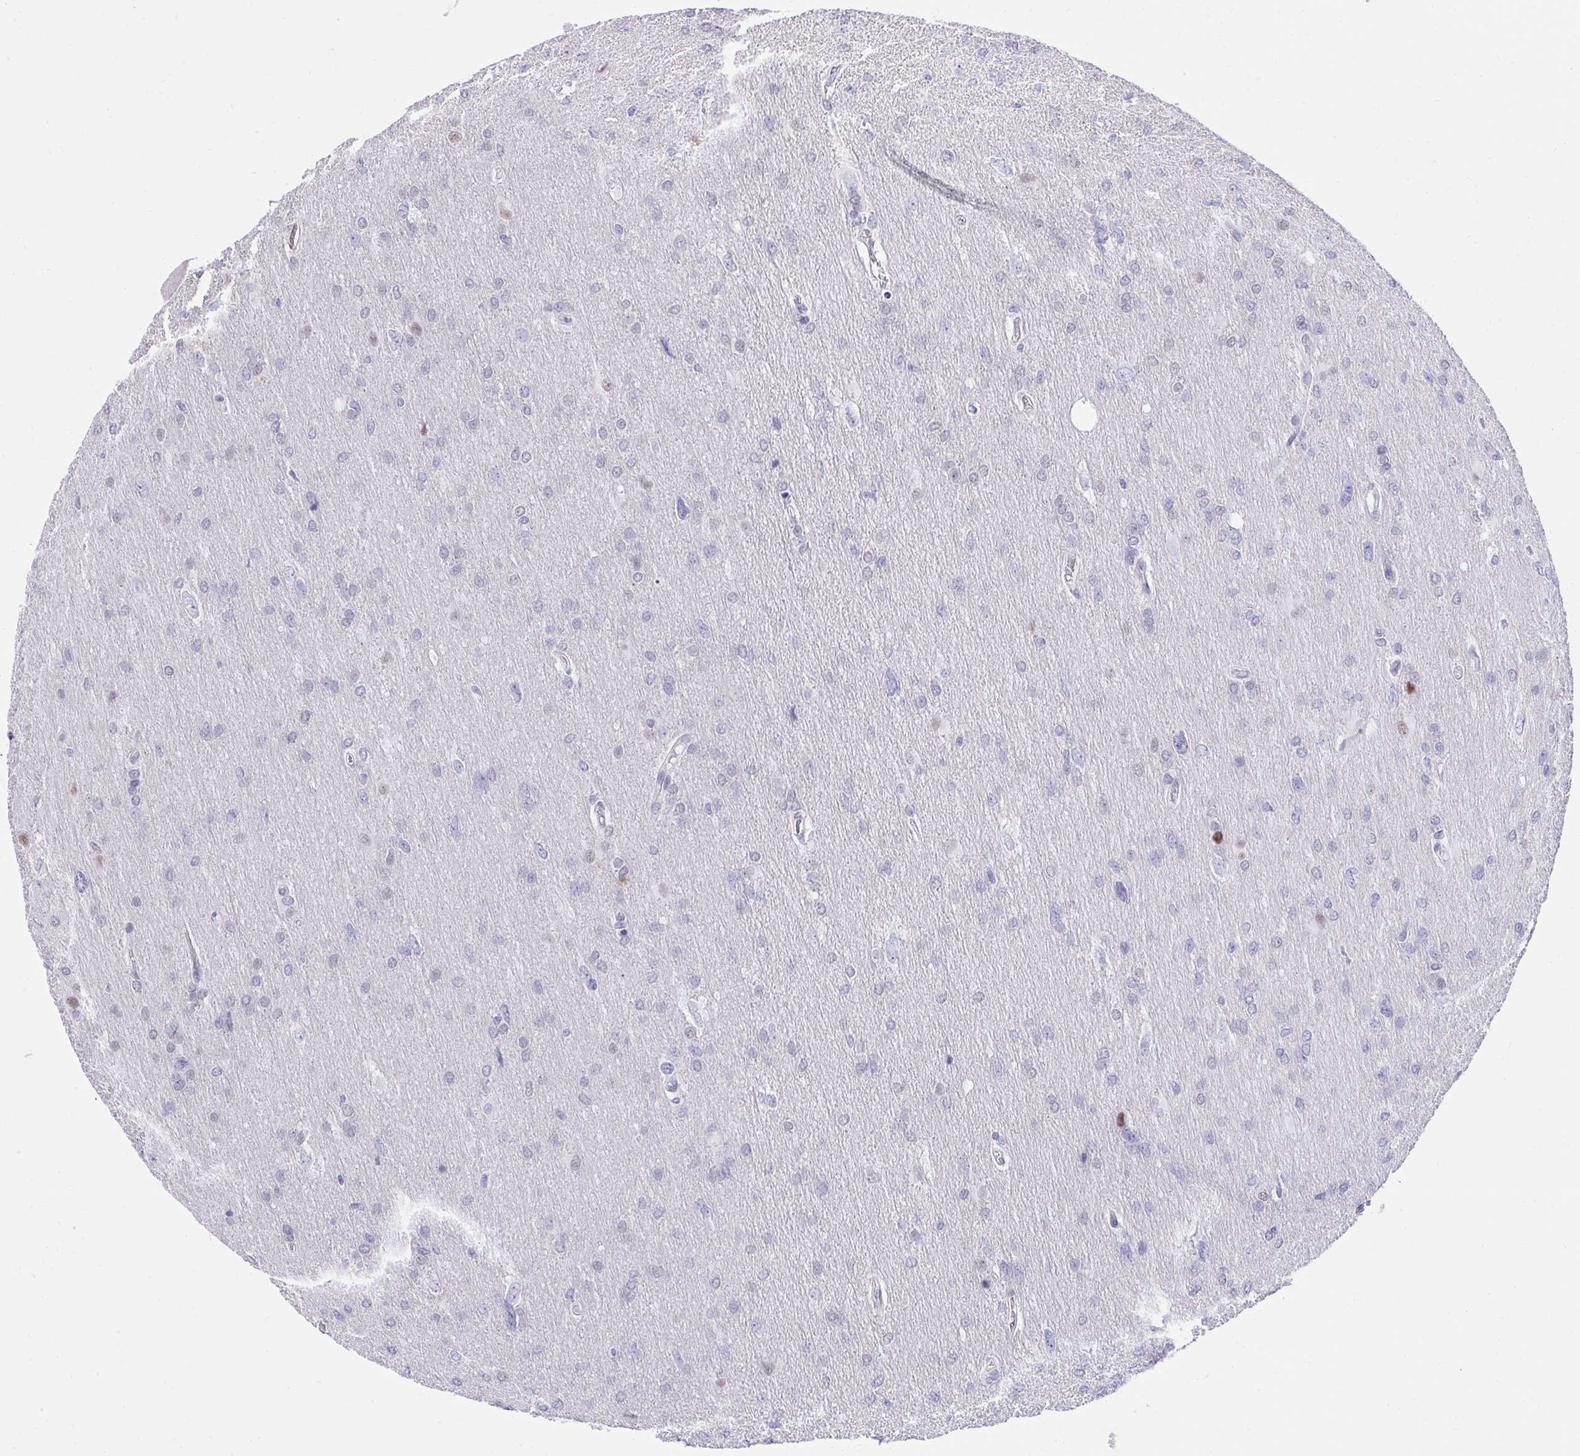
{"staining": {"intensity": "negative", "quantity": "none", "location": "none"}, "tissue": "glioma", "cell_type": "Tumor cells", "image_type": "cancer", "snomed": [{"axis": "morphology", "description": "Glioma, malignant, High grade"}, {"axis": "topography", "description": "Brain"}], "caption": "Human glioma stained for a protein using immunohistochemistry (IHC) displays no expression in tumor cells.", "gene": "KLK1", "patient": {"sex": "male", "age": 53}}